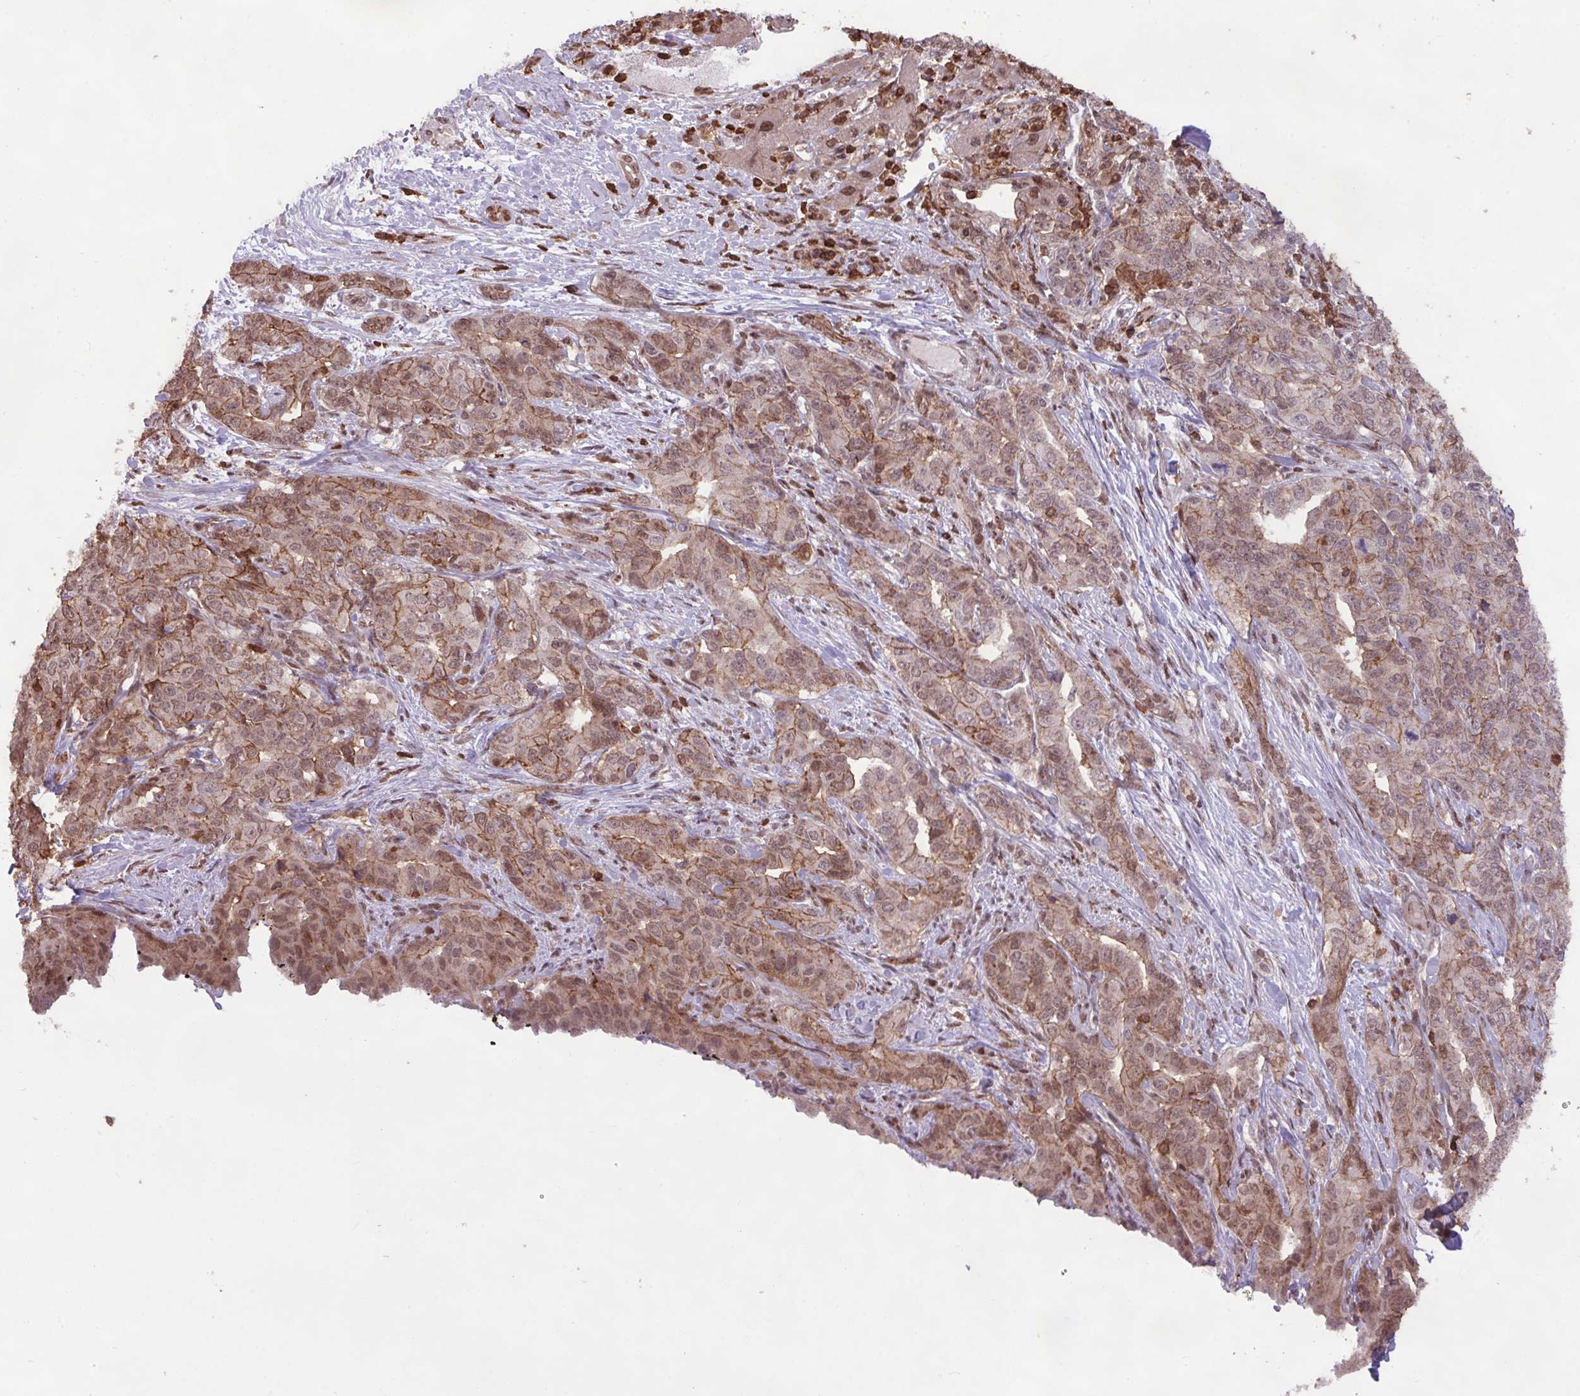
{"staining": {"intensity": "weak", "quantity": ">75%", "location": "cytoplasmic/membranous,nuclear"}, "tissue": "liver cancer", "cell_type": "Tumor cells", "image_type": "cancer", "snomed": [{"axis": "morphology", "description": "Cholangiocarcinoma"}, {"axis": "topography", "description": "Liver"}], "caption": "A low amount of weak cytoplasmic/membranous and nuclear staining is present in about >75% of tumor cells in liver cancer tissue.", "gene": "GON7", "patient": {"sex": "male", "age": 59}}